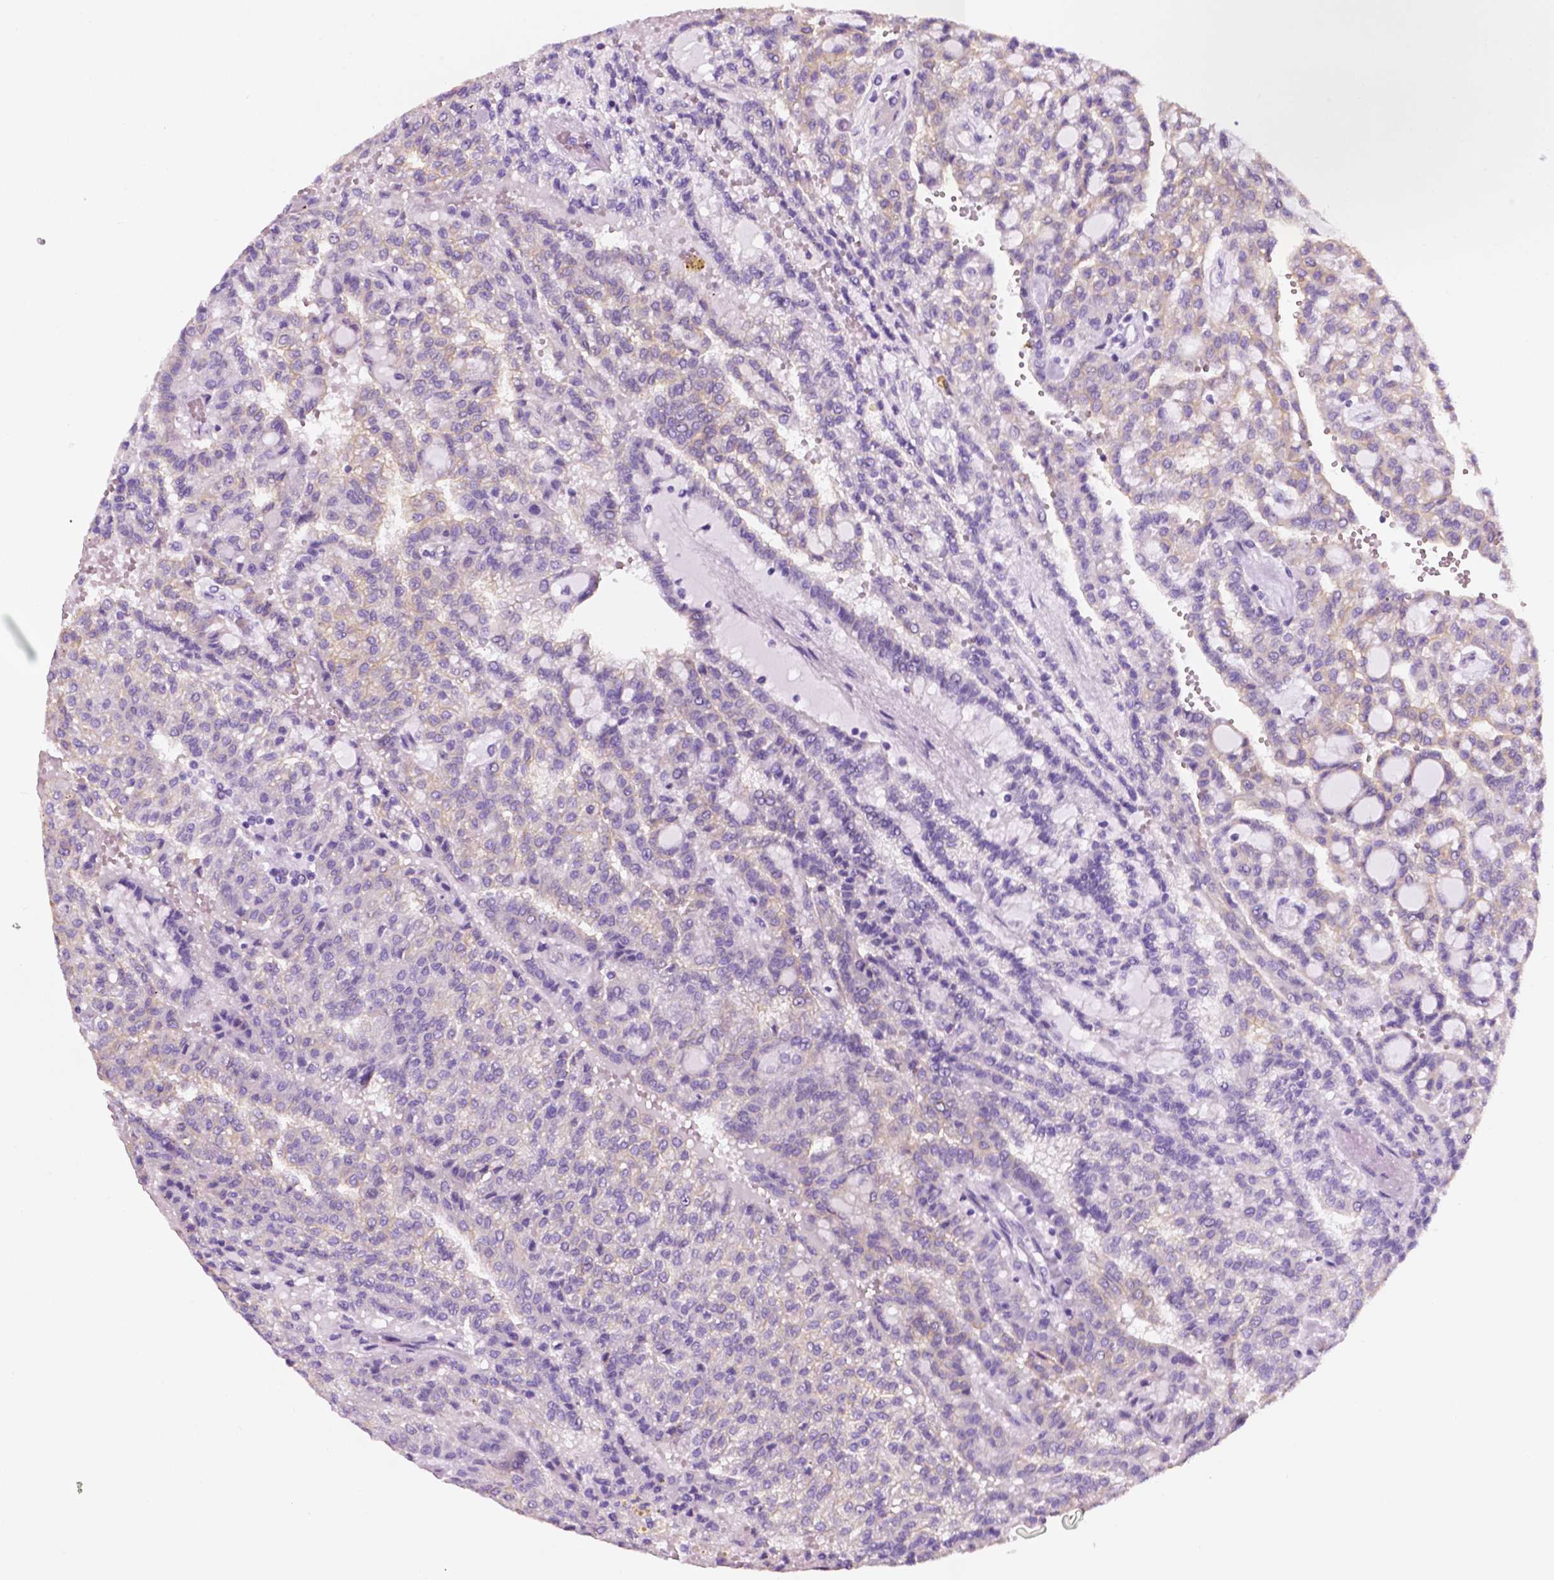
{"staining": {"intensity": "weak", "quantity": "<25%", "location": "cytoplasmic/membranous"}, "tissue": "renal cancer", "cell_type": "Tumor cells", "image_type": "cancer", "snomed": [{"axis": "morphology", "description": "Adenocarcinoma, NOS"}, {"axis": "topography", "description": "Kidney"}], "caption": "A high-resolution image shows IHC staining of renal cancer (adenocarcinoma), which exhibits no significant positivity in tumor cells. (Stains: DAB (3,3'-diaminobenzidine) immunohistochemistry with hematoxylin counter stain, Microscopy: brightfield microscopy at high magnification).", "gene": "PPL", "patient": {"sex": "male", "age": 63}}